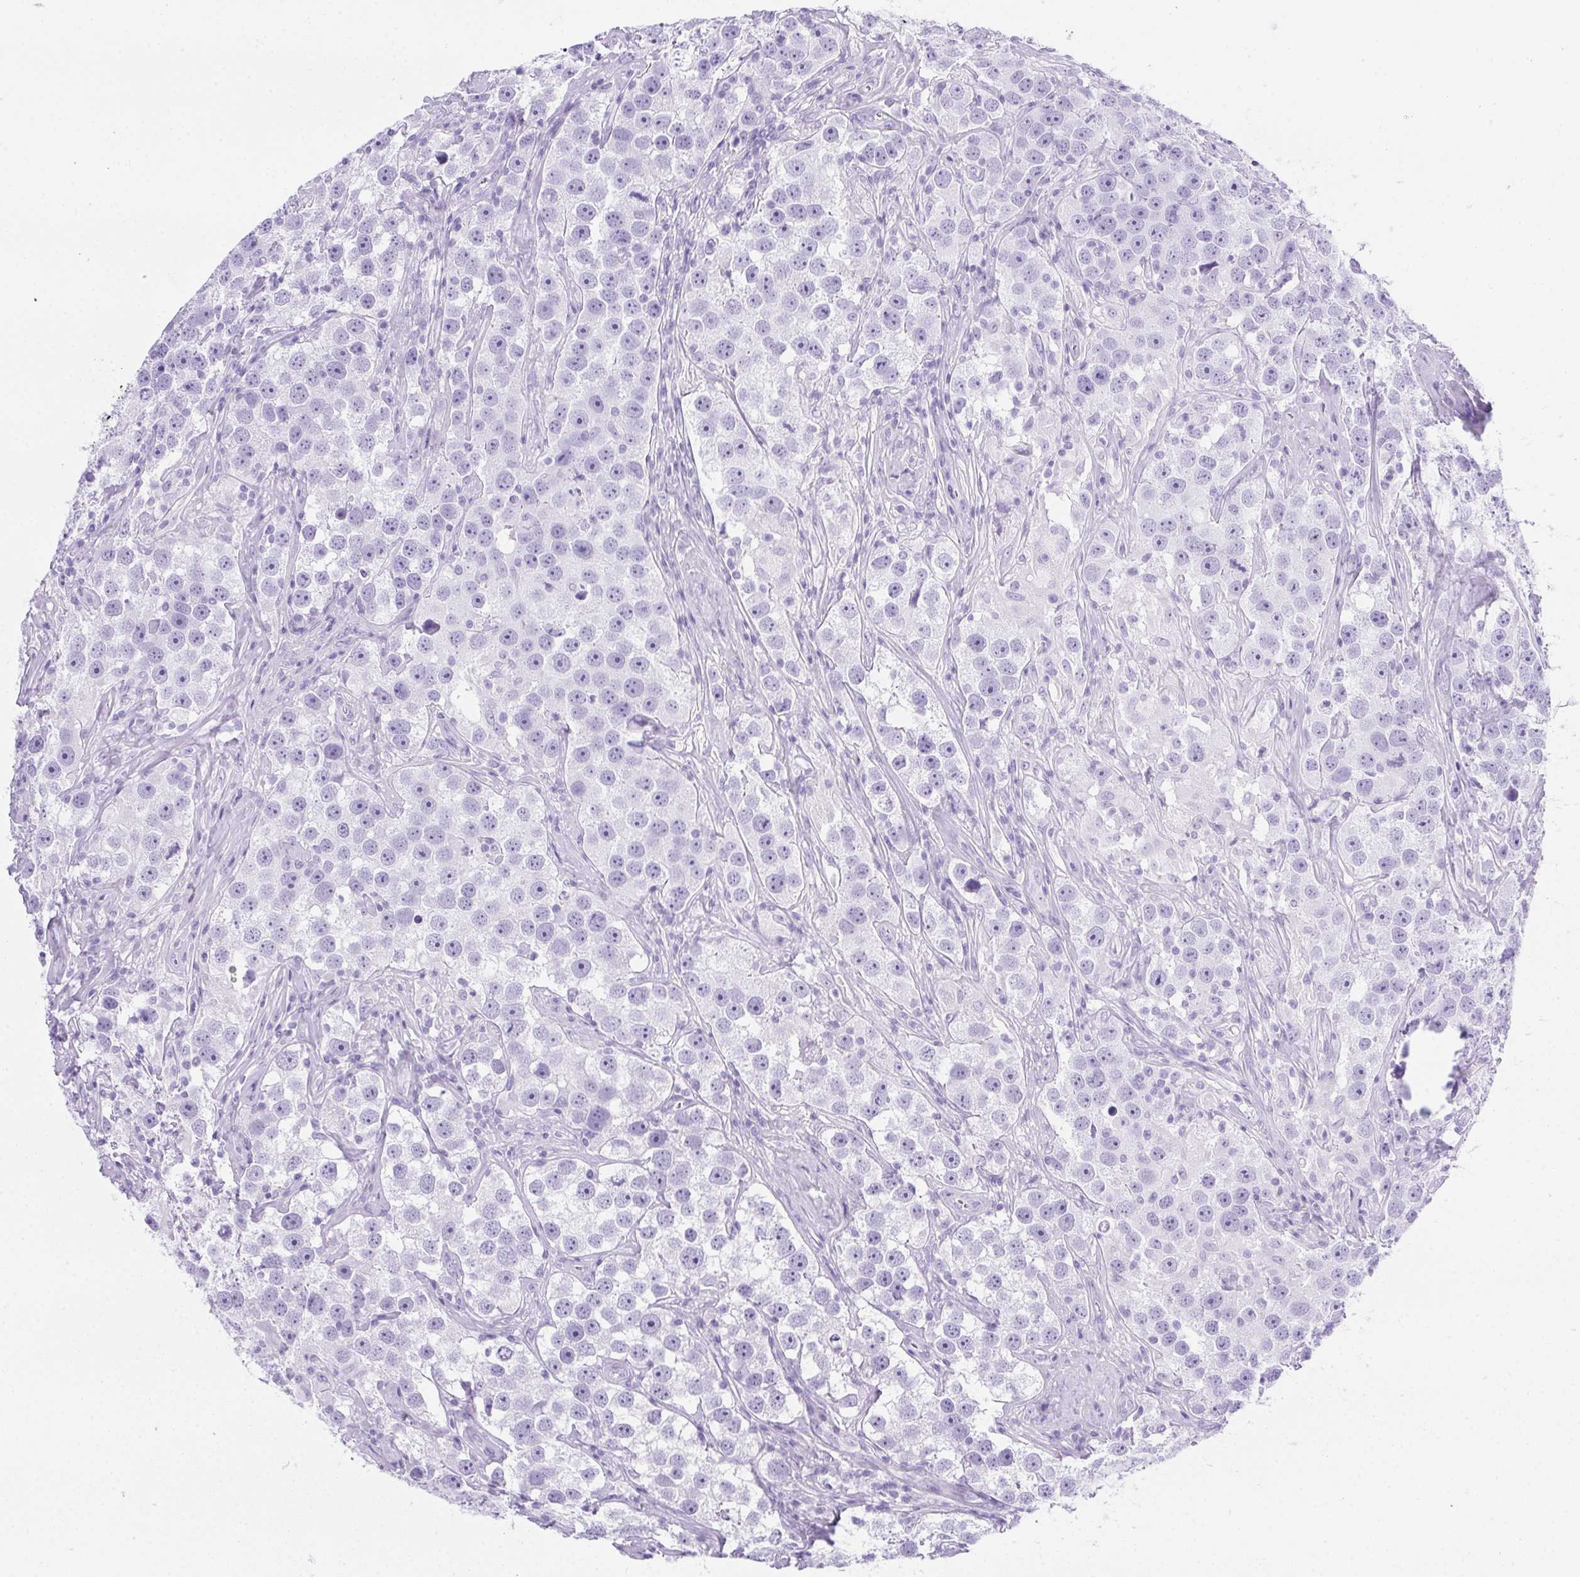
{"staining": {"intensity": "negative", "quantity": "none", "location": "none"}, "tissue": "testis cancer", "cell_type": "Tumor cells", "image_type": "cancer", "snomed": [{"axis": "morphology", "description": "Seminoma, NOS"}, {"axis": "topography", "description": "Testis"}], "caption": "Testis cancer (seminoma) was stained to show a protein in brown. There is no significant positivity in tumor cells. (Immunohistochemistry, brightfield microscopy, high magnification).", "gene": "SPACA5B", "patient": {"sex": "male", "age": 49}}